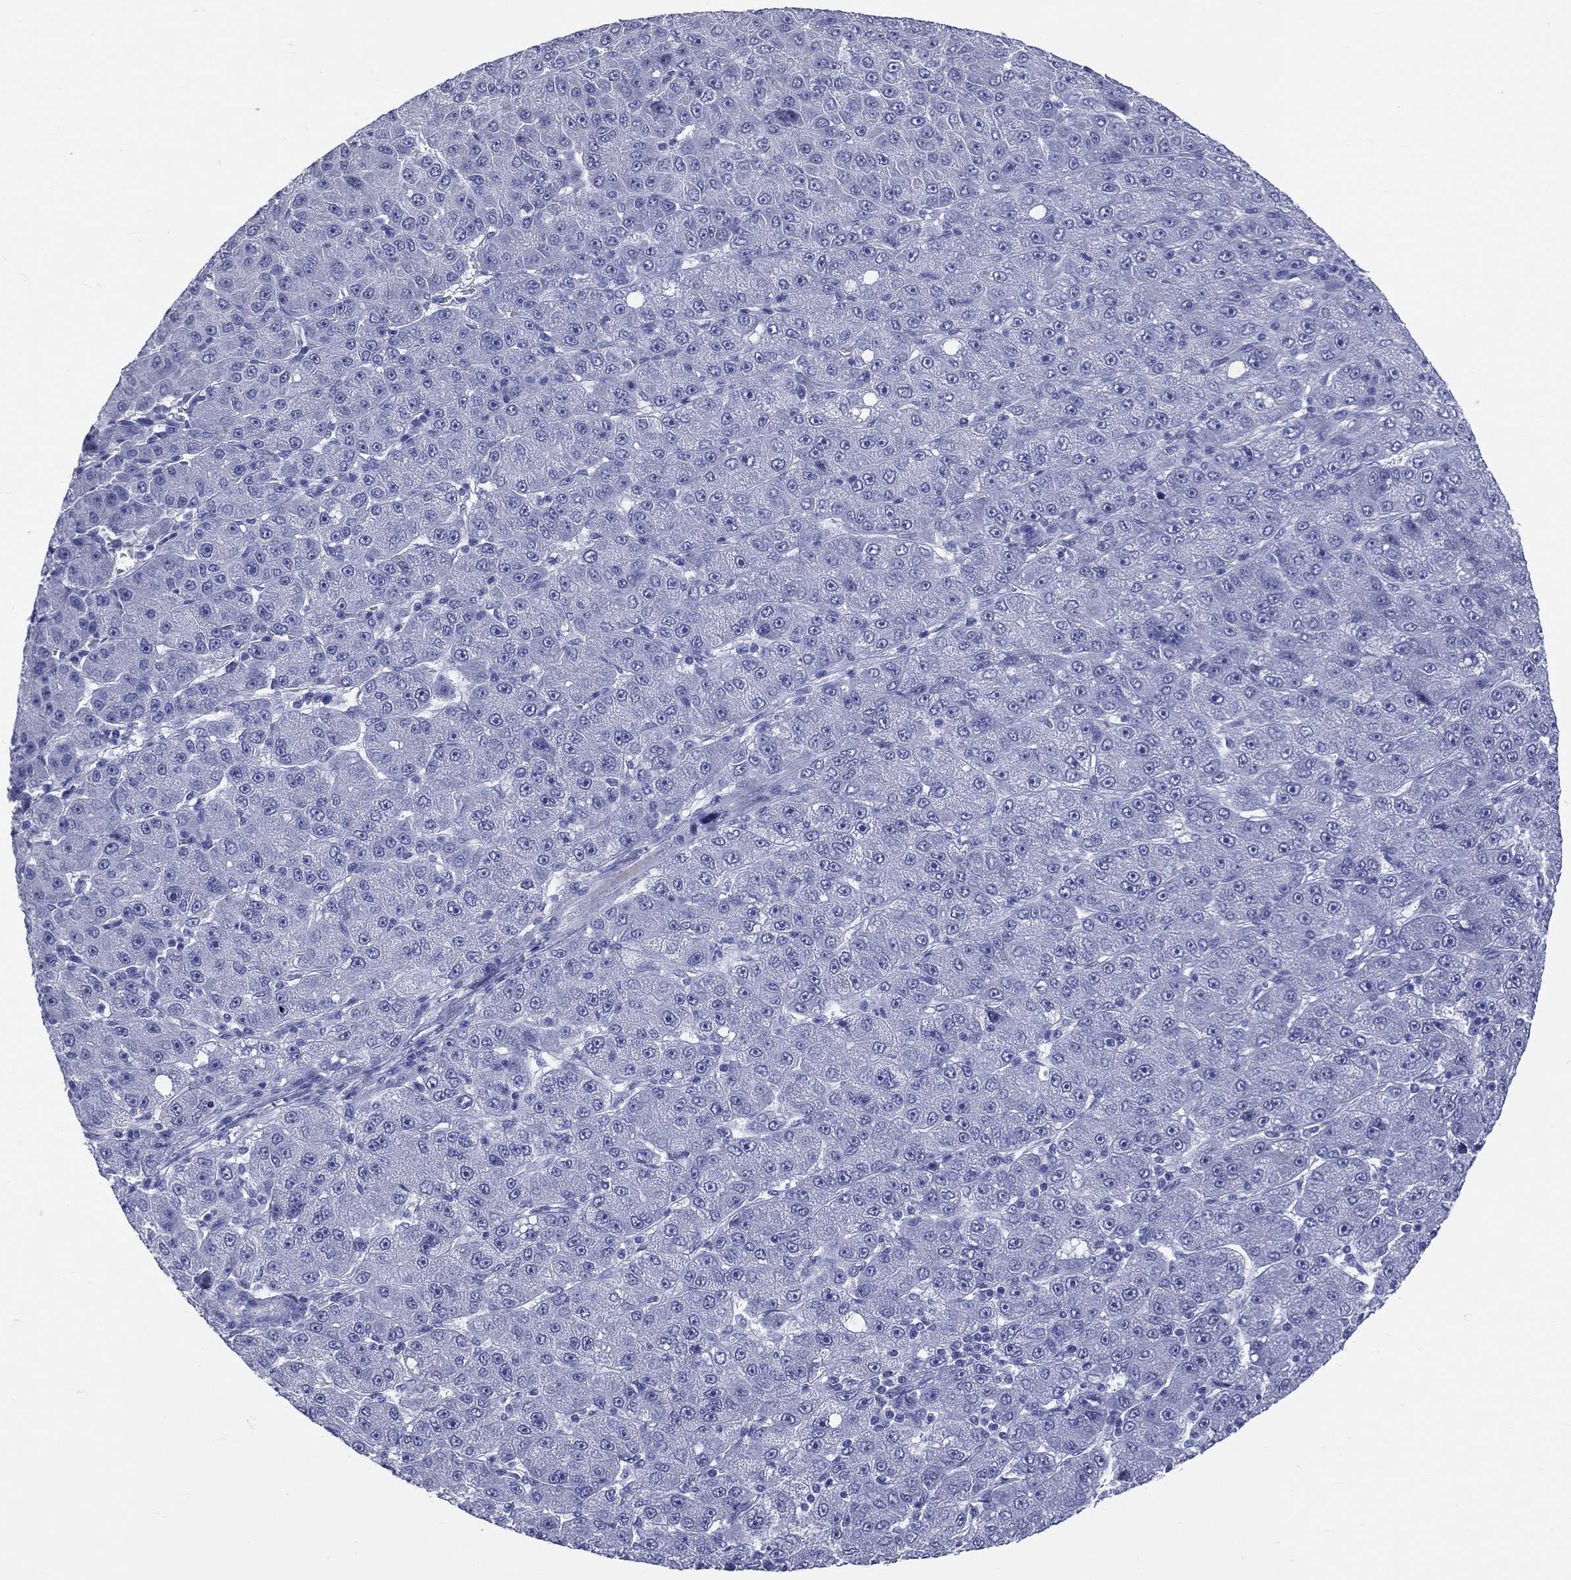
{"staining": {"intensity": "negative", "quantity": "none", "location": "none"}, "tissue": "liver cancer", "cell_type": "Tumor cells", "image_type": "cancer", "snomed": [{"axis": "morphology", "description": "Carcinoma, Hepatocellular, NOS"}, {"axis": "topography", "description": "Liver"}], "caption": "Tumor cells are negative for protein expression in human hepatocellular carcinoma (liver).", "gene": "CYLC1", "patient": {"sex": "male", "age": 67}}